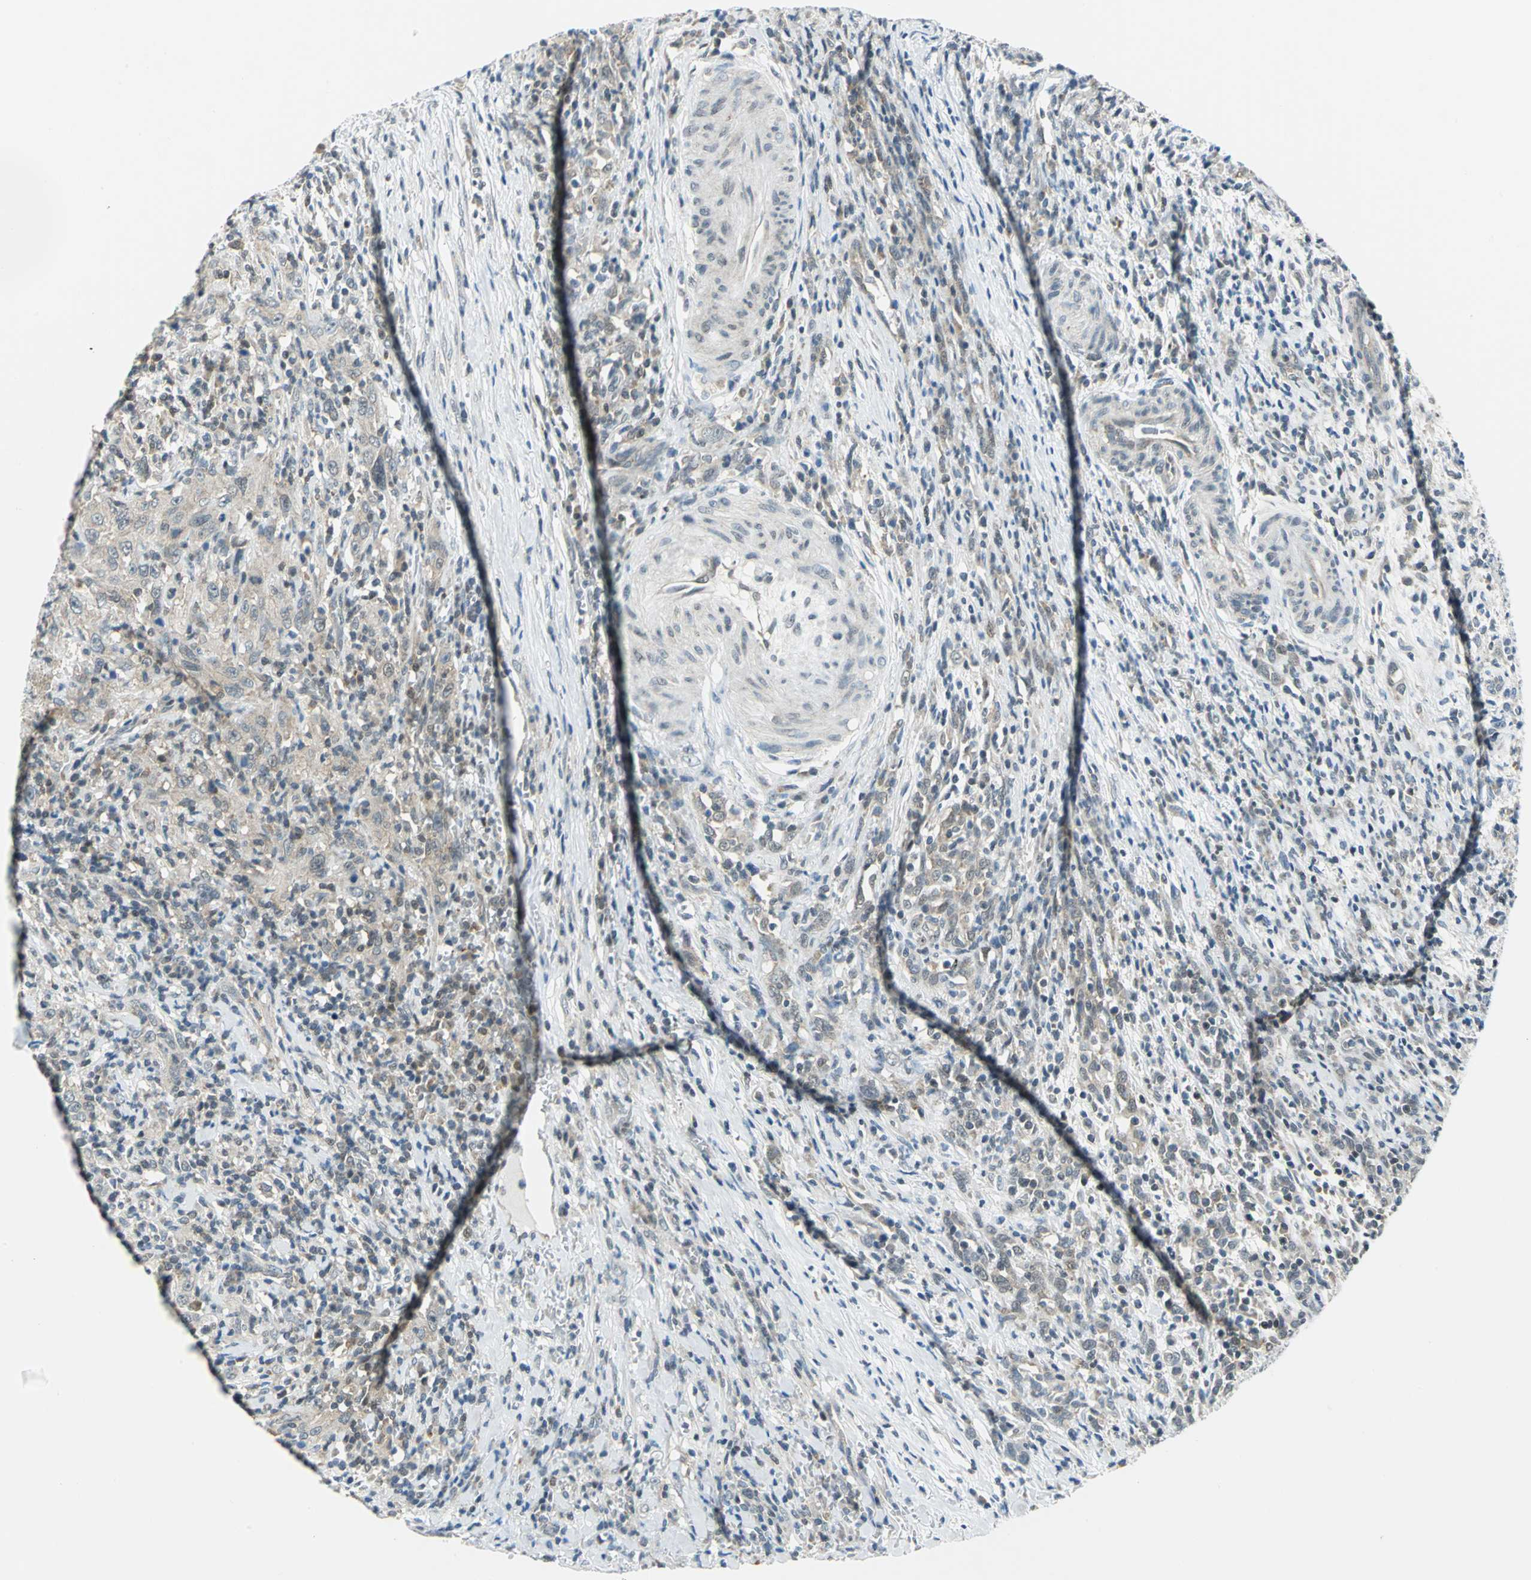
{"staining": {"intensity": "negative", "quantity": "none", "location": "none"}, "tissue": "urothelial cancer", "cell_type": "Tumor cells", "image_type": "cancer", "snomed": [{"axis": "morphology", "description": "Urothelial carcinoma, High grade"}, {"axis": "topography", "description": "Urinary bladder"}], "caption": "Urothelial cancer stained for a protein using IHC displays no positivity tumor cells.", "gene": "PIN1", "patient": {"sex": "male", "age": 61}}